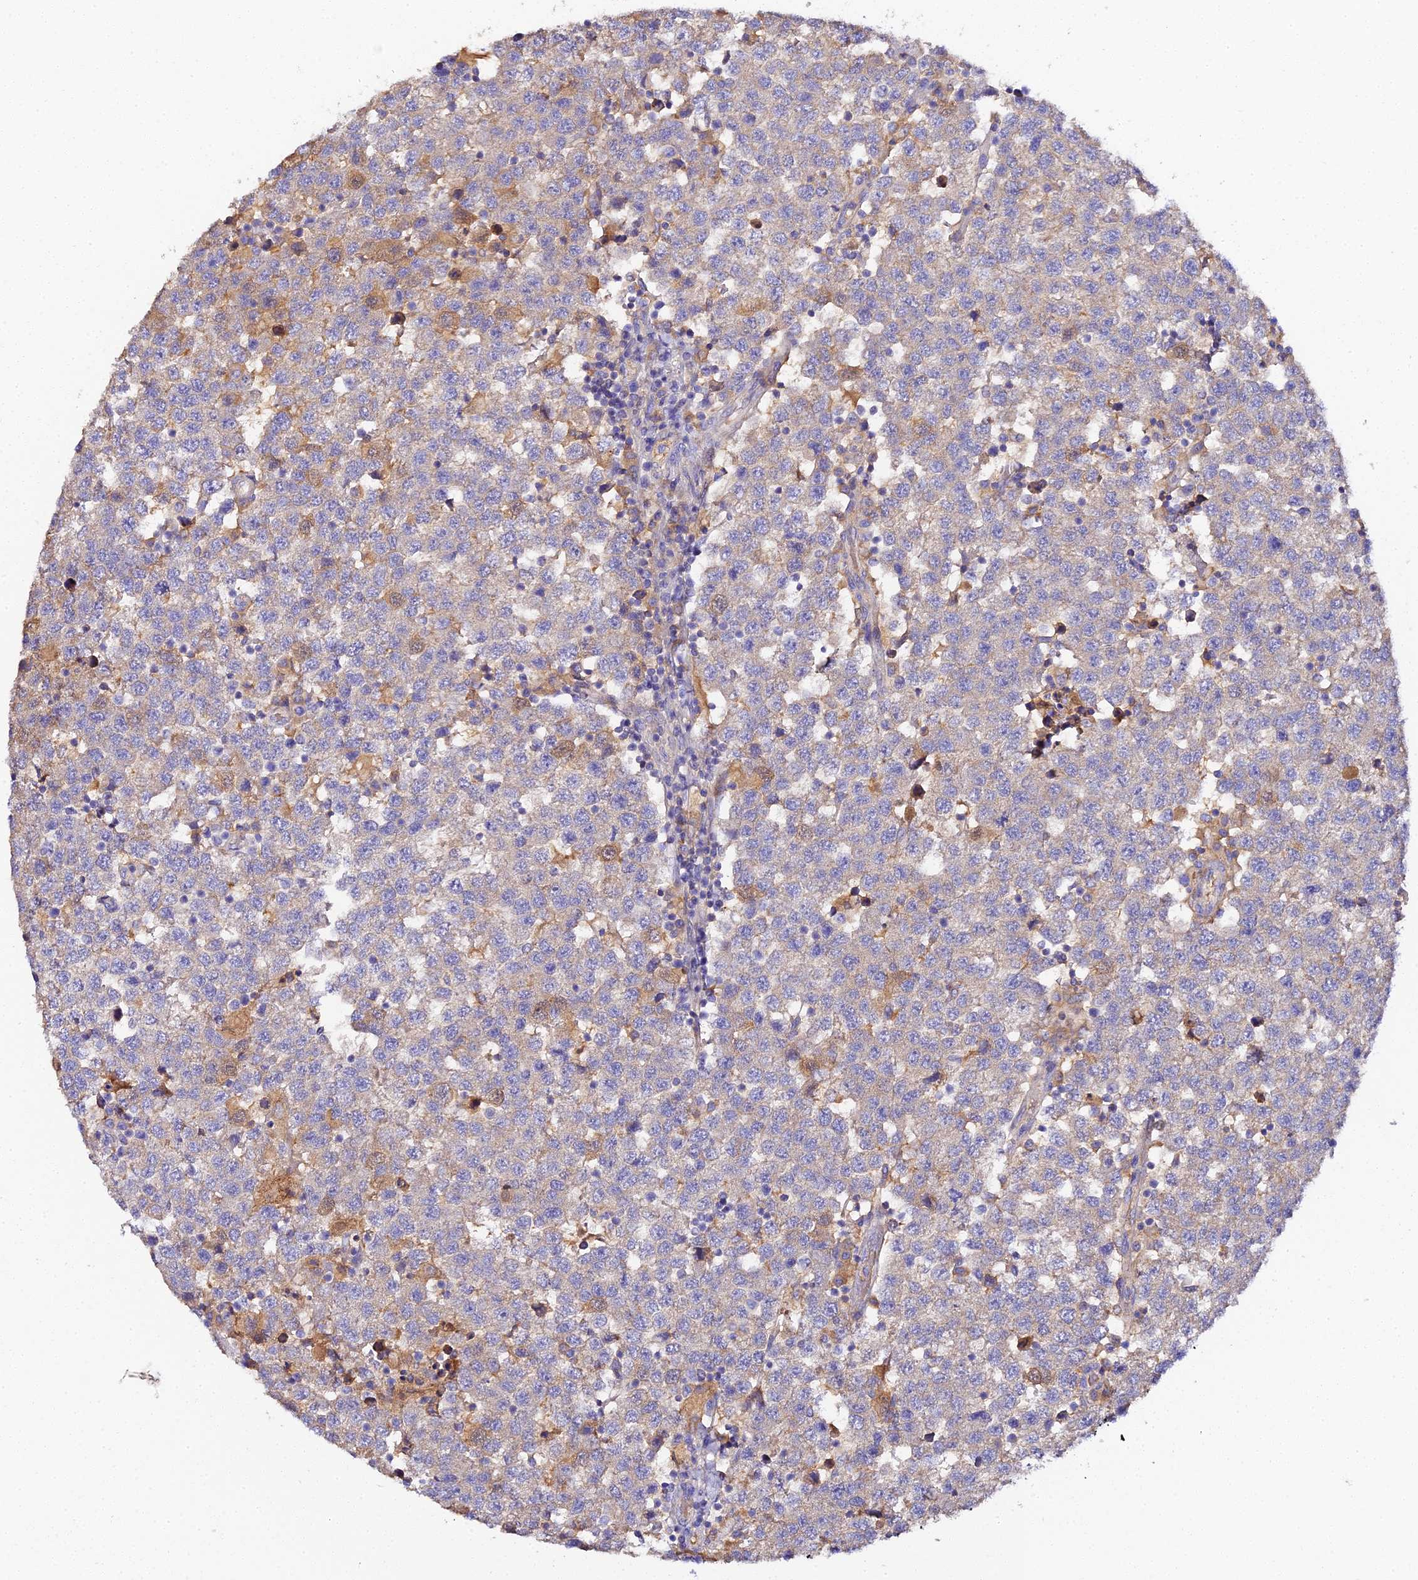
{"staining": {"intensity": "moderate", "quantity": "<25%", "location": "cytoplasmic/membranous"}, "tissue": "testis cancer", "cell_type": "Tumor cells", "image_type": "cancer", "snomed": [{"axis": "morphology", "description": "Seminoma, NOS"}, {"axis": "topography", "description": "Testis"}], "caption": "Human testis cancer (seminoma) stained with a protein marker shows moderate staining in tumor cells.", "gene": "SCX", "patient": {"sex": "male", "age": 34}}